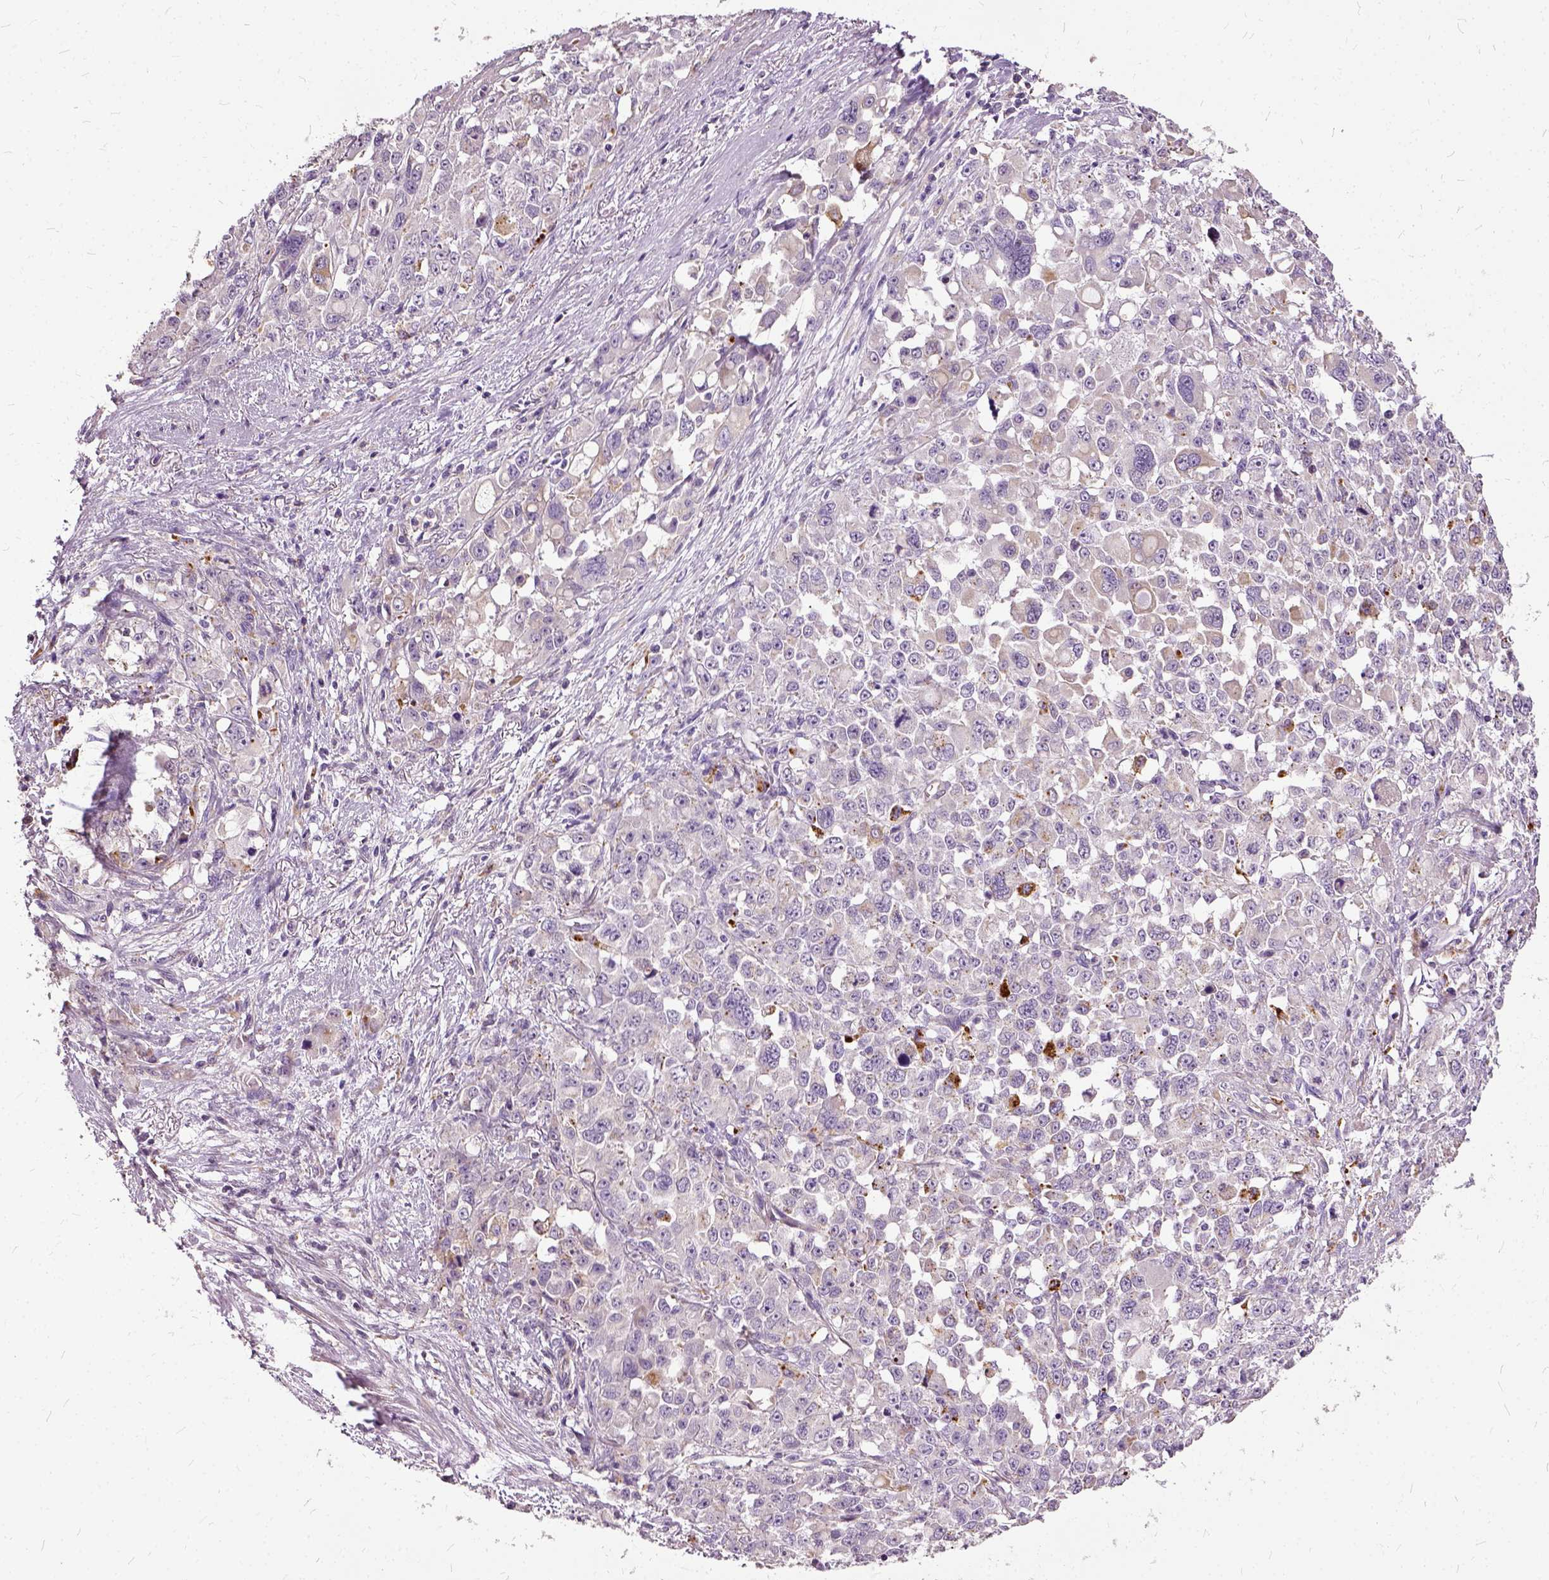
{"staining": {"intensity": "negative", "quantity": "none", "location": "none"}, "tissue": "stomach cancer", "cell_type": "Tumor cells", "image_type": "cancer", "snomed": [{"axis": "morphology", "description": "Adenocarcinoma, NOS"}, {"axis": "topography", "description": "Stomach"}], "caption": "Stomach adenocarcinoma was stained to show a protein in brown. There is no significant staining in tumor cells.", "gene": "ILRUN", "patient": {"sex": "female", "age": 76}}